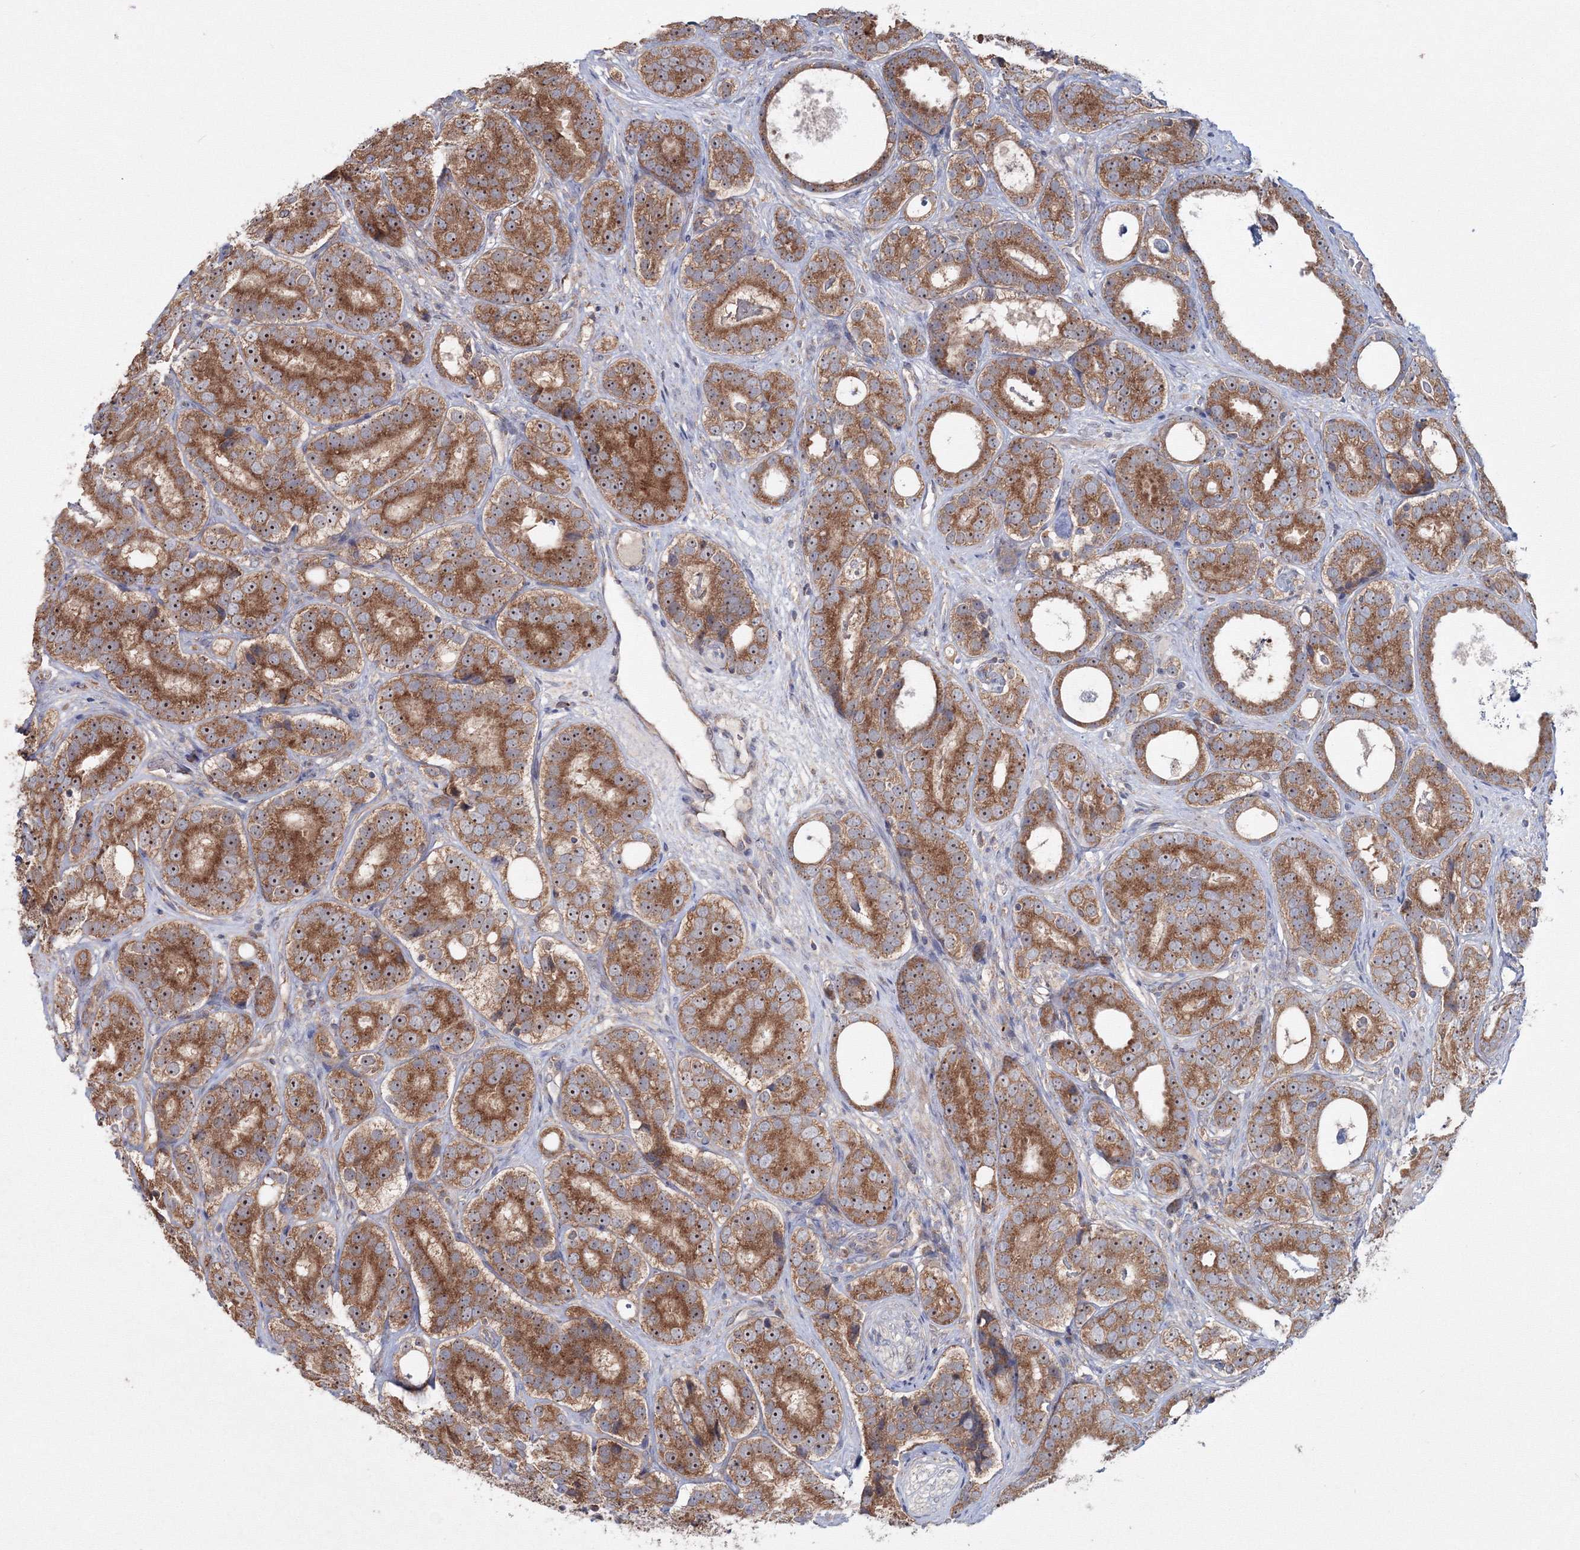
{"staining": {"intensity": "moderate", "quantity": ">75%", "location": "cytoplasmic/membranous,nuclear"}, "tissue": "prostate cancer", "cell_type": "Tumor cells", "image_type": "cancer", "snomed": [{"axis": "morphology", "description": "Adenocarcinoma, High grade"}, {"axis": "topography", "description": "Prostate"}], "caption": "High-magnification brightfield microscopy of prostate cancer (high-grade adenocarcinoma) stained with DAB (brown) and counterstained with hematoxylin (blue). tumor cells exhibit moderate cytoplasmic/membranous and nuclear staining is seen in approximately>75% of cells.", "gene": "PEX13", "patient": {"sex": "male", "age": 56}}